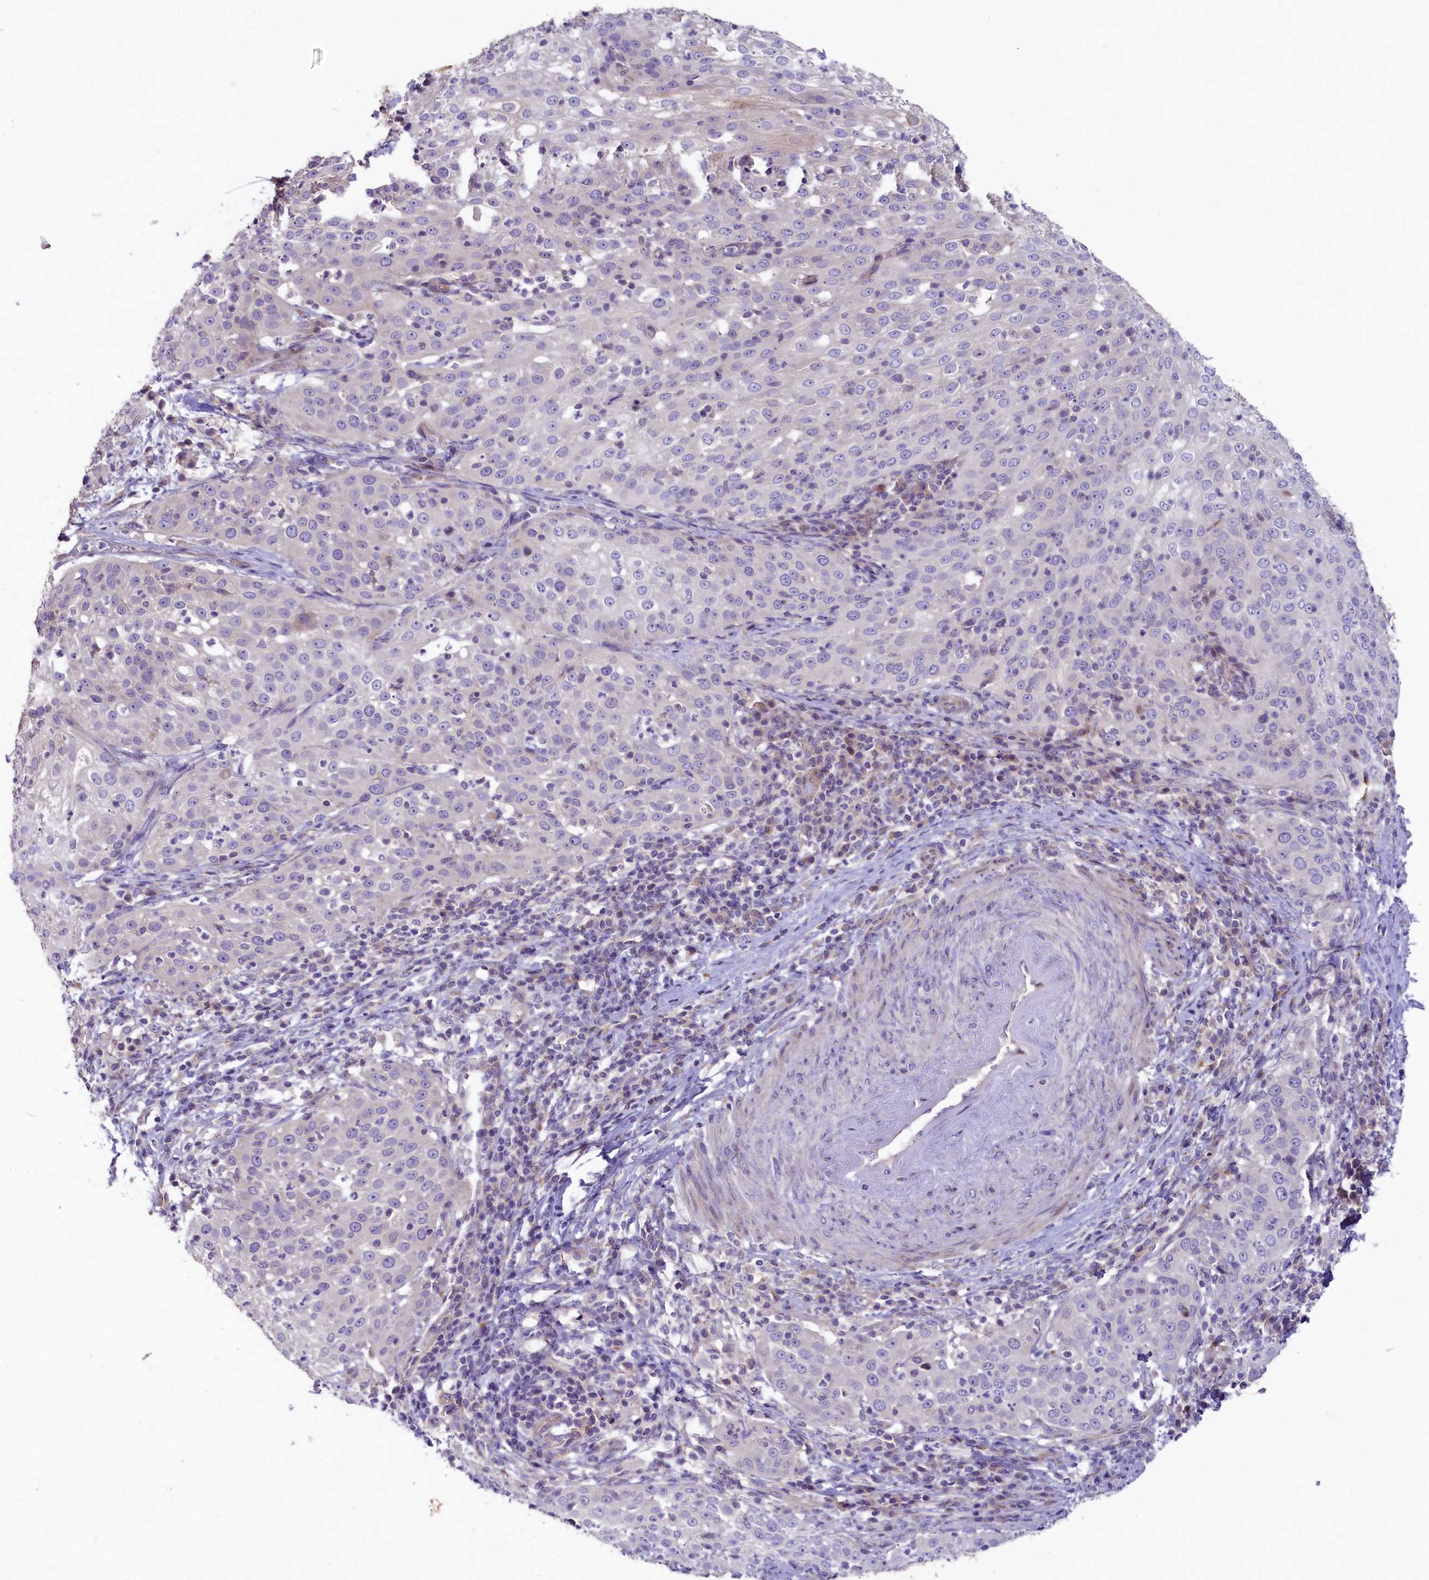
{"staining": {"intensity": "negative", "quantity": "none", "location": "none"}, "tissue": "cervical cancer", "cell_type": "Tumor cells", "image_type": "cancer", "snomed": [{"axis": "morphology", "description": "Squamous cell carcinoma, NOS"}, {"axis": "topography", "description": "Cervix"}], "caption": "This is an immunohistochemistry photomicrograph of human squamous cell carcinoma (cervical). There is no expression in tumor cells.", "gene": "CD99L2", "patient": {"sex": "female", "age": 57}}